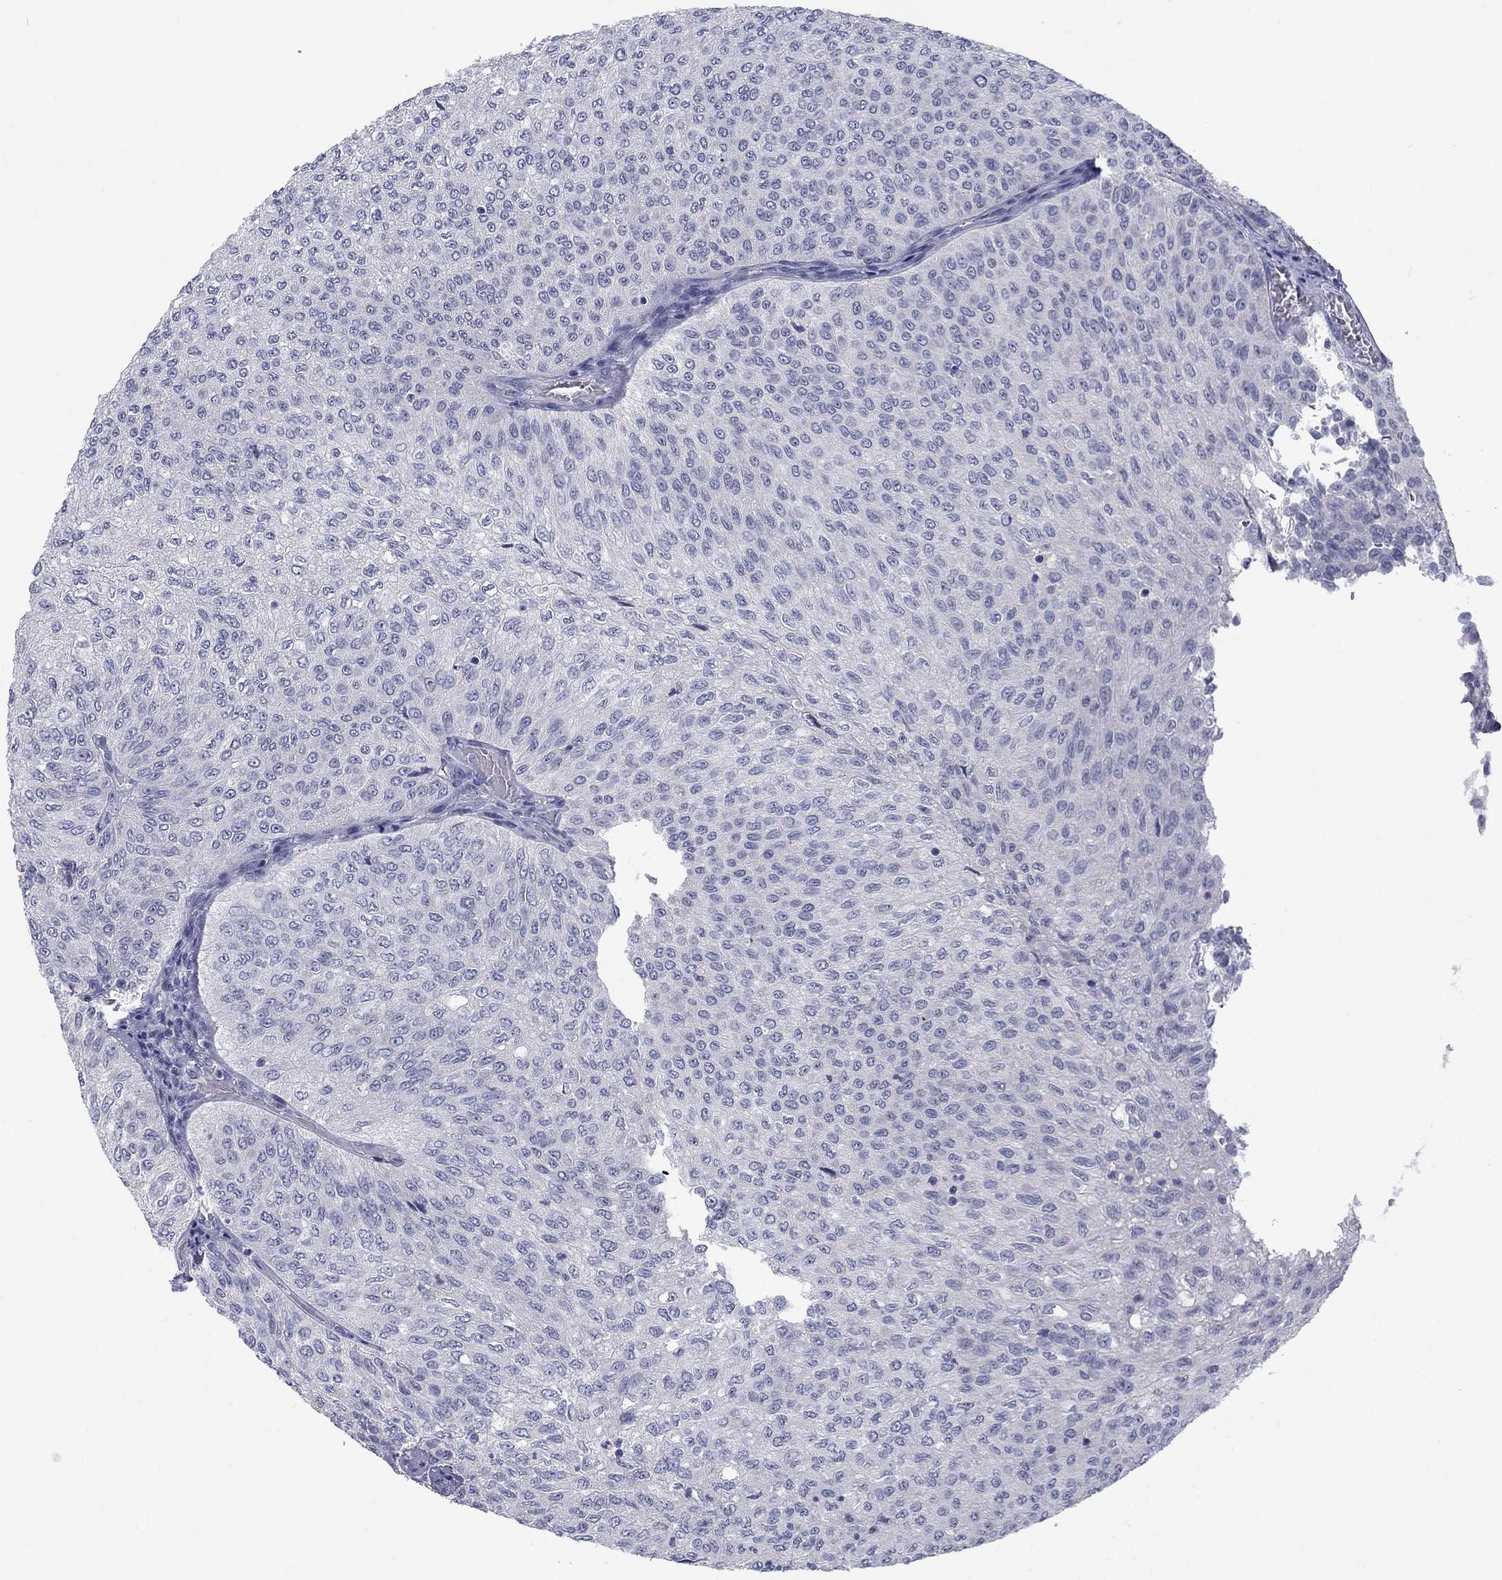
{"staining": {"intensity": "negative", "quantity": "none", "location": "none"}, "tissue": "urothelial cancer", "cell_type": "Tumor cells", "image_type": "cancer", "snomed": [{"axis": "morphology", "description": "Urothelial carcinoma, Low grade"}, {"axis": "topography", "description": "Urinary bladder"}], "caption": "DAB (3,3'-diaminobenzidine) immunohistochemical staining of human urothelial carcinoma (low-grade) reveals no significant staining in tumor cells.", "gene": "CALB1", "patient": {"sex": "male", "age": 78}}